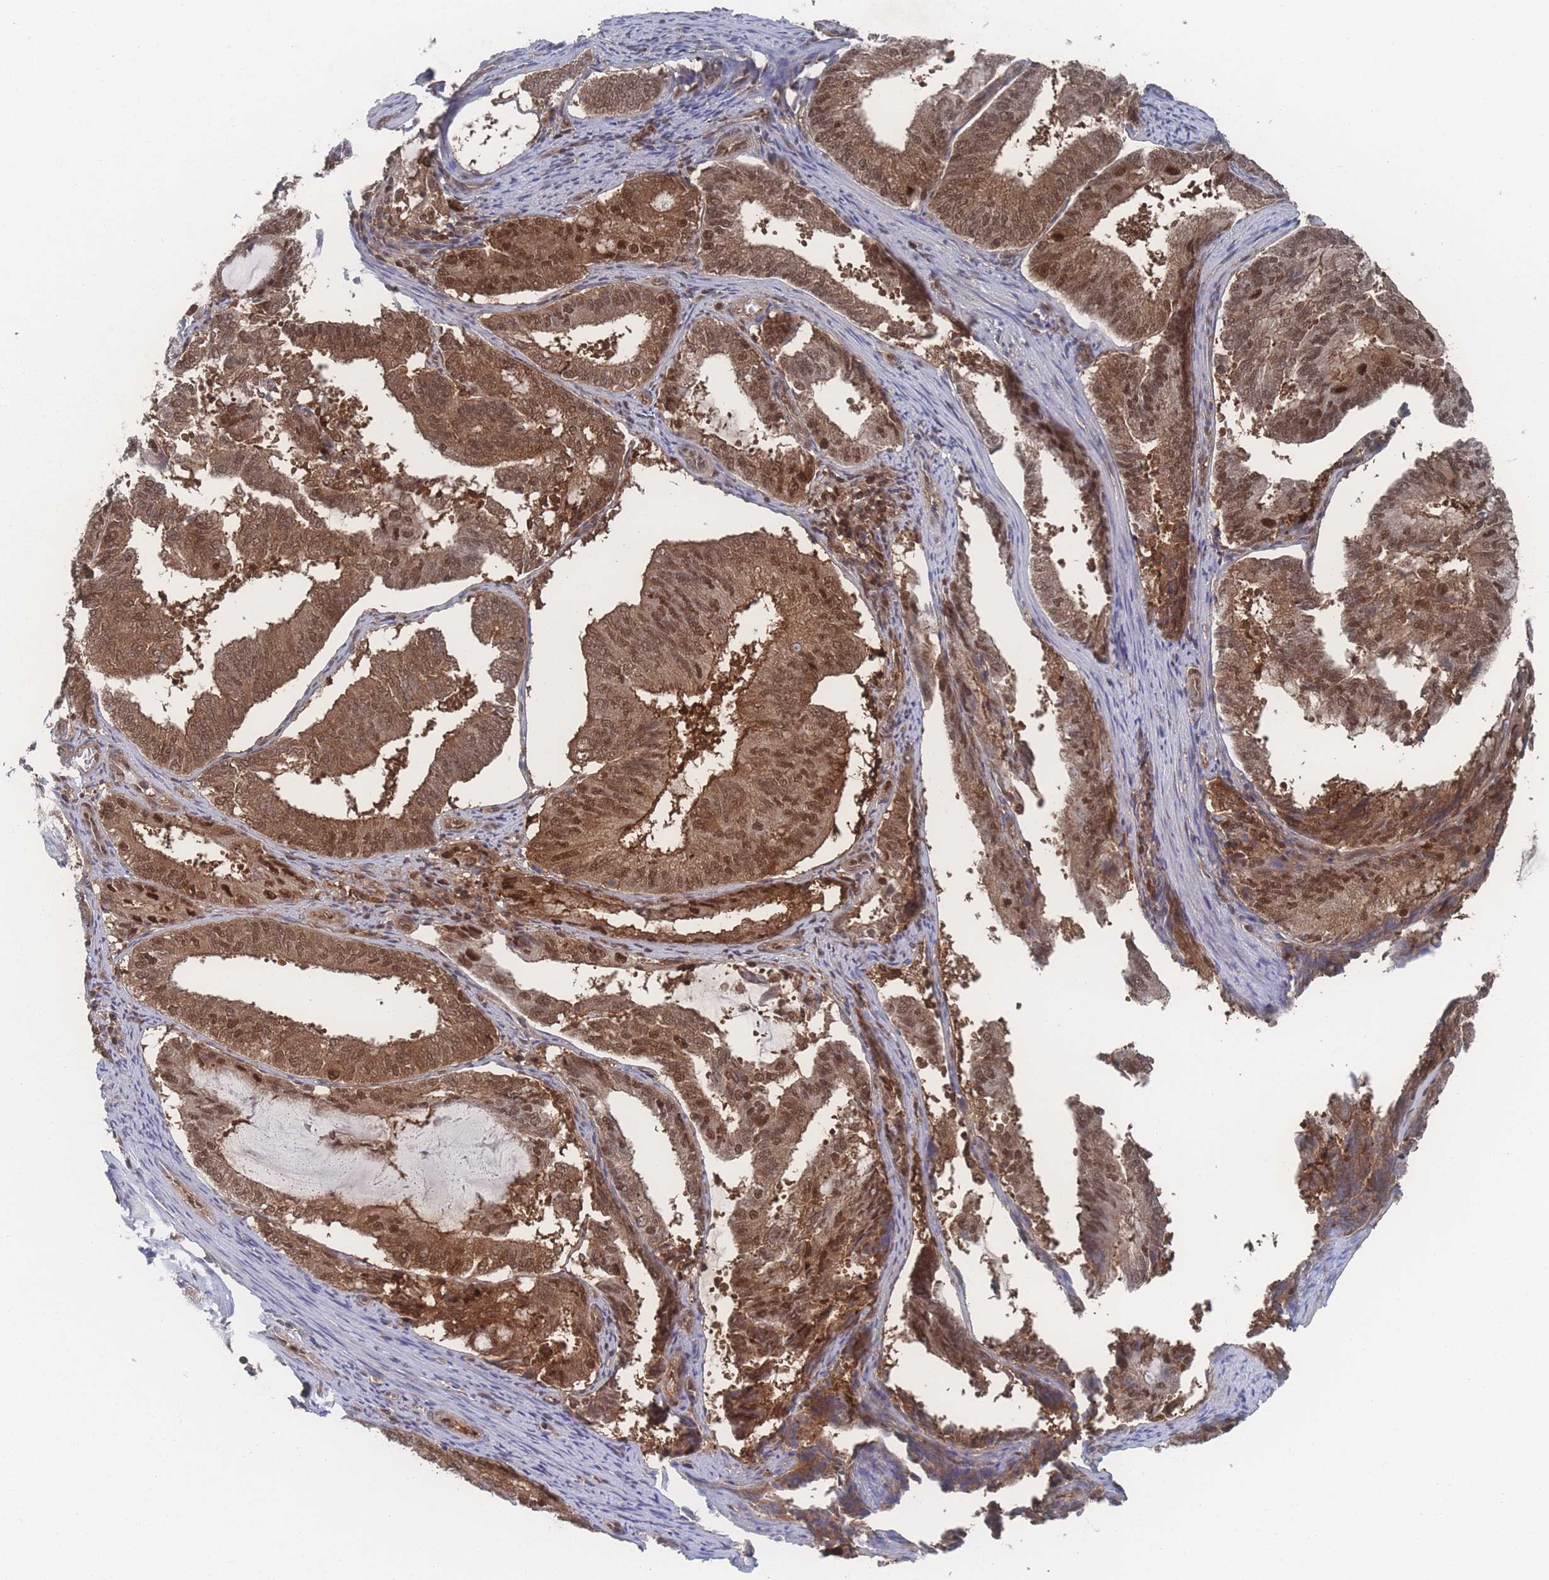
{"staining": {"intensity": "moderate", "quantity": ">75%", "location": "cytoplasmic/membranous,nuclear"}, "tissue": "endometrial cancer", "cell_type": "Tumor cells", "image_type": "cancer", "snomed": [{"axis": "morphology", "description": "Adenocarcinoma, NOS"}, {"axis": "topography", "description": "Endometrium"}], "caption": "Immunohistochemical staining of human endometrial cancer shows moderate cytoplasmic/membranous and nuclear protein positivity in about >75% of tumor cells.", "gene": "PSMA1", "patient": {"sex": "female", "age": 81}}